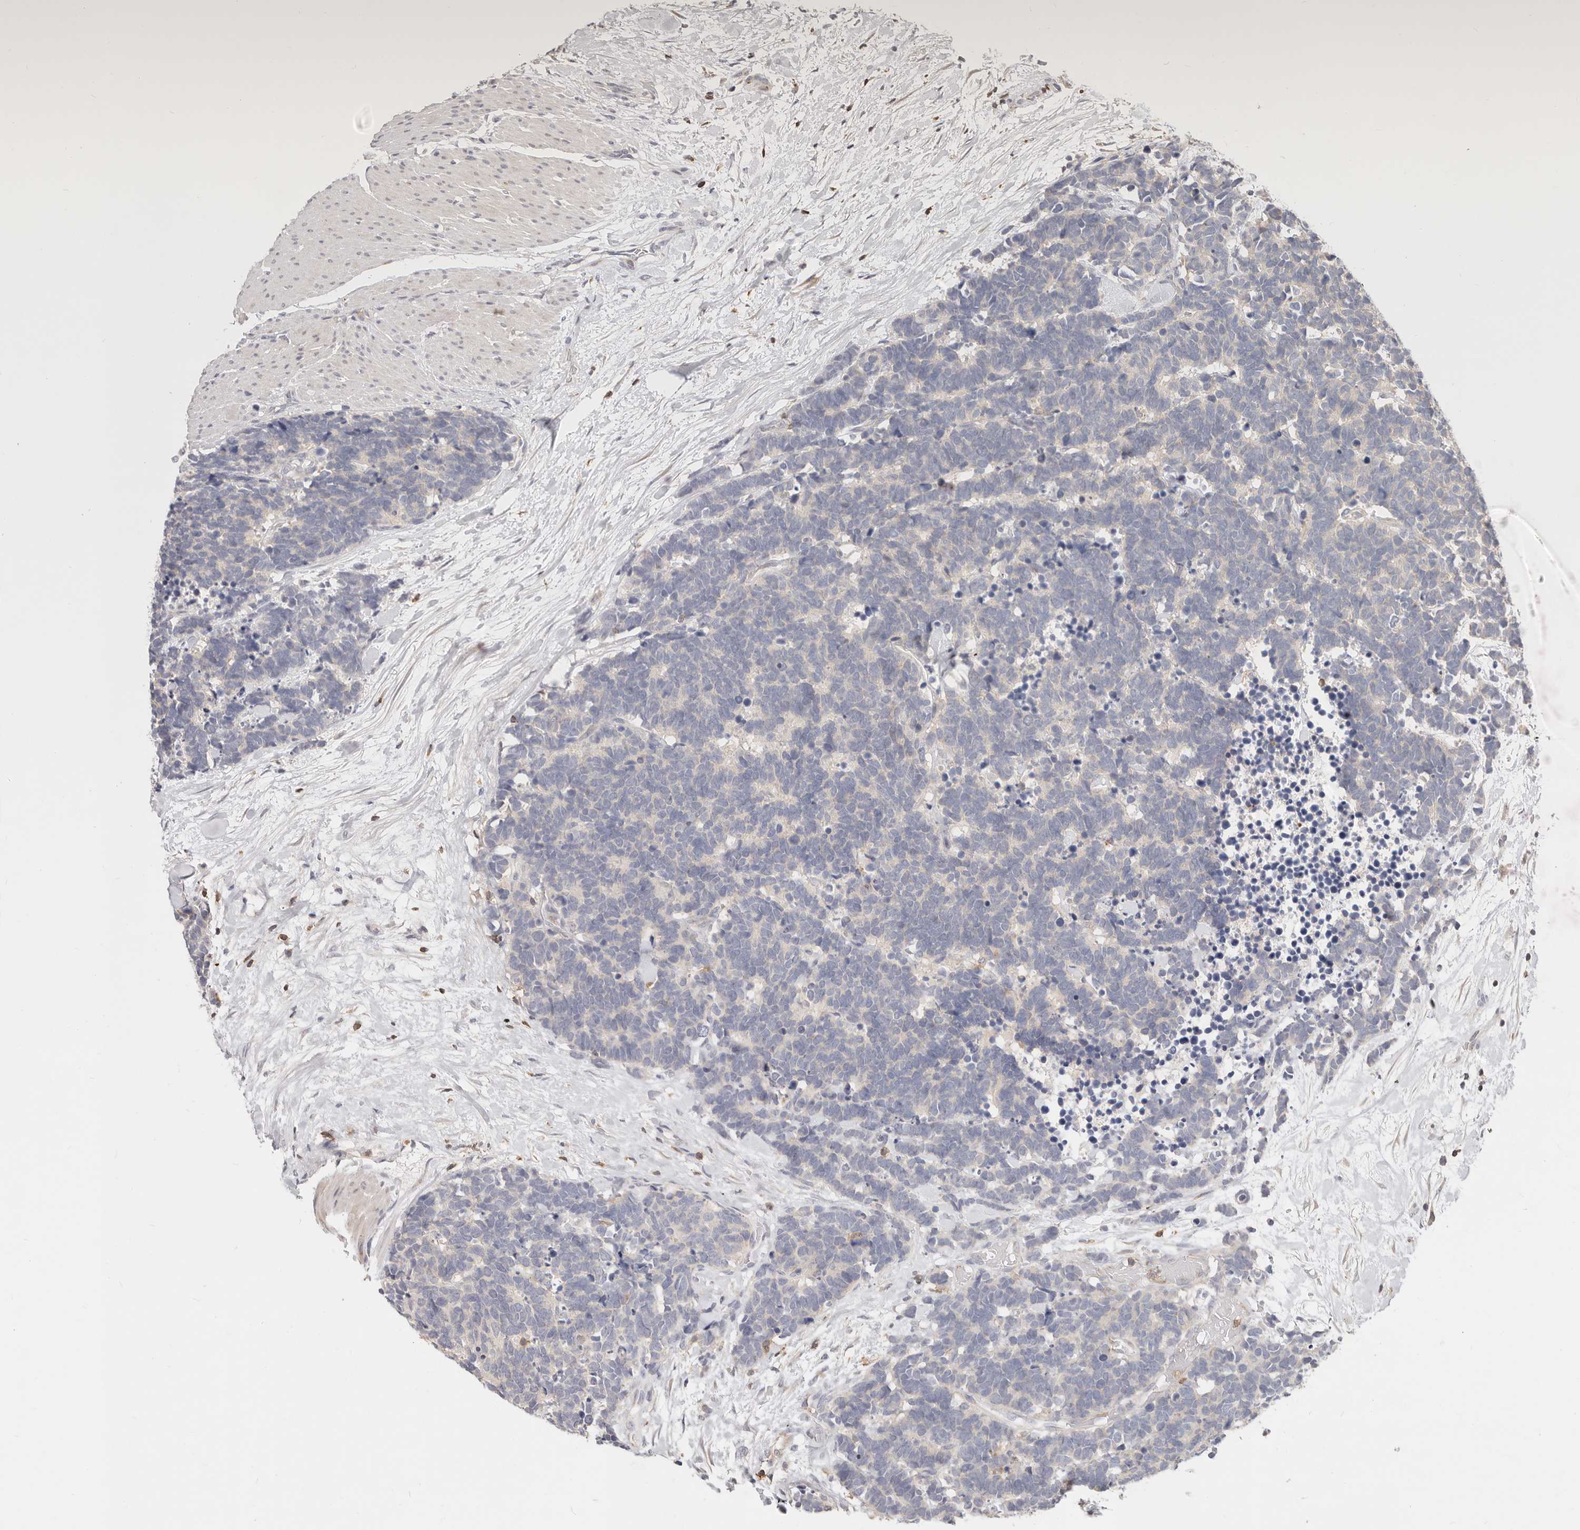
{"staining": {"intensity": "negative", "quantity": "none", "location": "none"}, "tissue": "carcinoid", "cell_type": "Tumor cells", "image_type": "cancer", "snomed": [{"axis": "morphology", "description": "Carcinoma, NOS"}, {"axis": "morphology", "description": "Carcinoid, malignant, NOS"}, {"axis": "topography", "description": "Urinary bladder"}], "caption": "An IHC photomicrograph of carcinoid (malignant) is shown. There is no staining in tumor cells of carcinoid (malignant). (DAB (3,3'-diaminobenzidine) immunohistochemistry with hematoxylin counter stain).", "gene": "TMEM63B", "patient": {"sex": "male", "age": 57}}